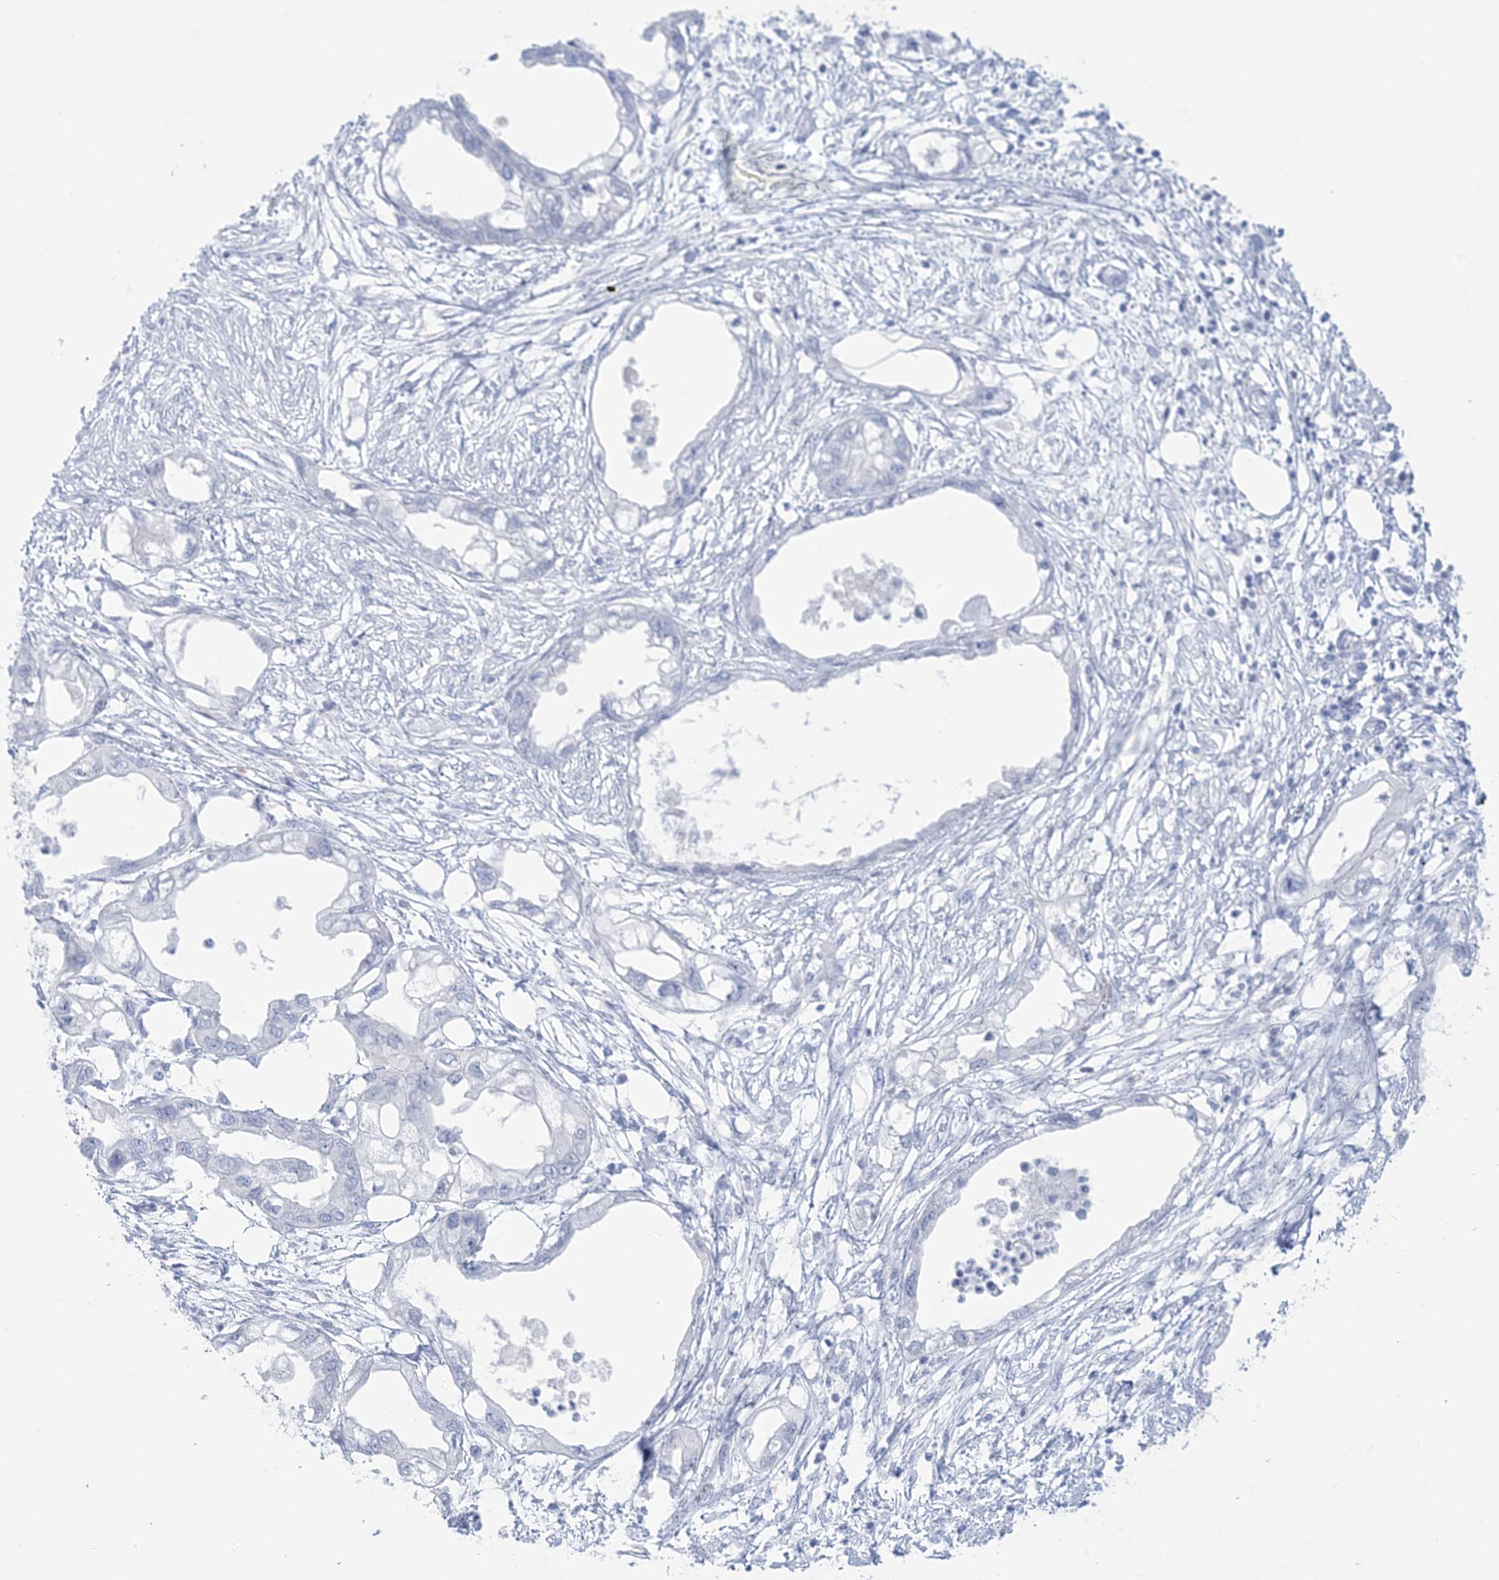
{"staining": {"intensity": "negative", "quantity": "none", "location": "none"}, "tissue": "endometrial cancer", "cell_type": "Tumor cells", "image_type": "cancer", "snomed": [{"axis": "morphology", "description": "Adenocarcinoma, NOS"}, {"axis": "morphology", "description": "Adenocarcinoma, metastatic, NOS"}, {"axis": "topography", "description": "Adipose tissue"}, {"axis": "topography", "description": "Endometrium"}], "caption": "An IHC image of endometrial adenocarcinoma is shown. There is no staining in tumor cells of endometrial adenocarcinoma.", "gene": "AGXT", "patient": {"sex": "female", "age": 67}}